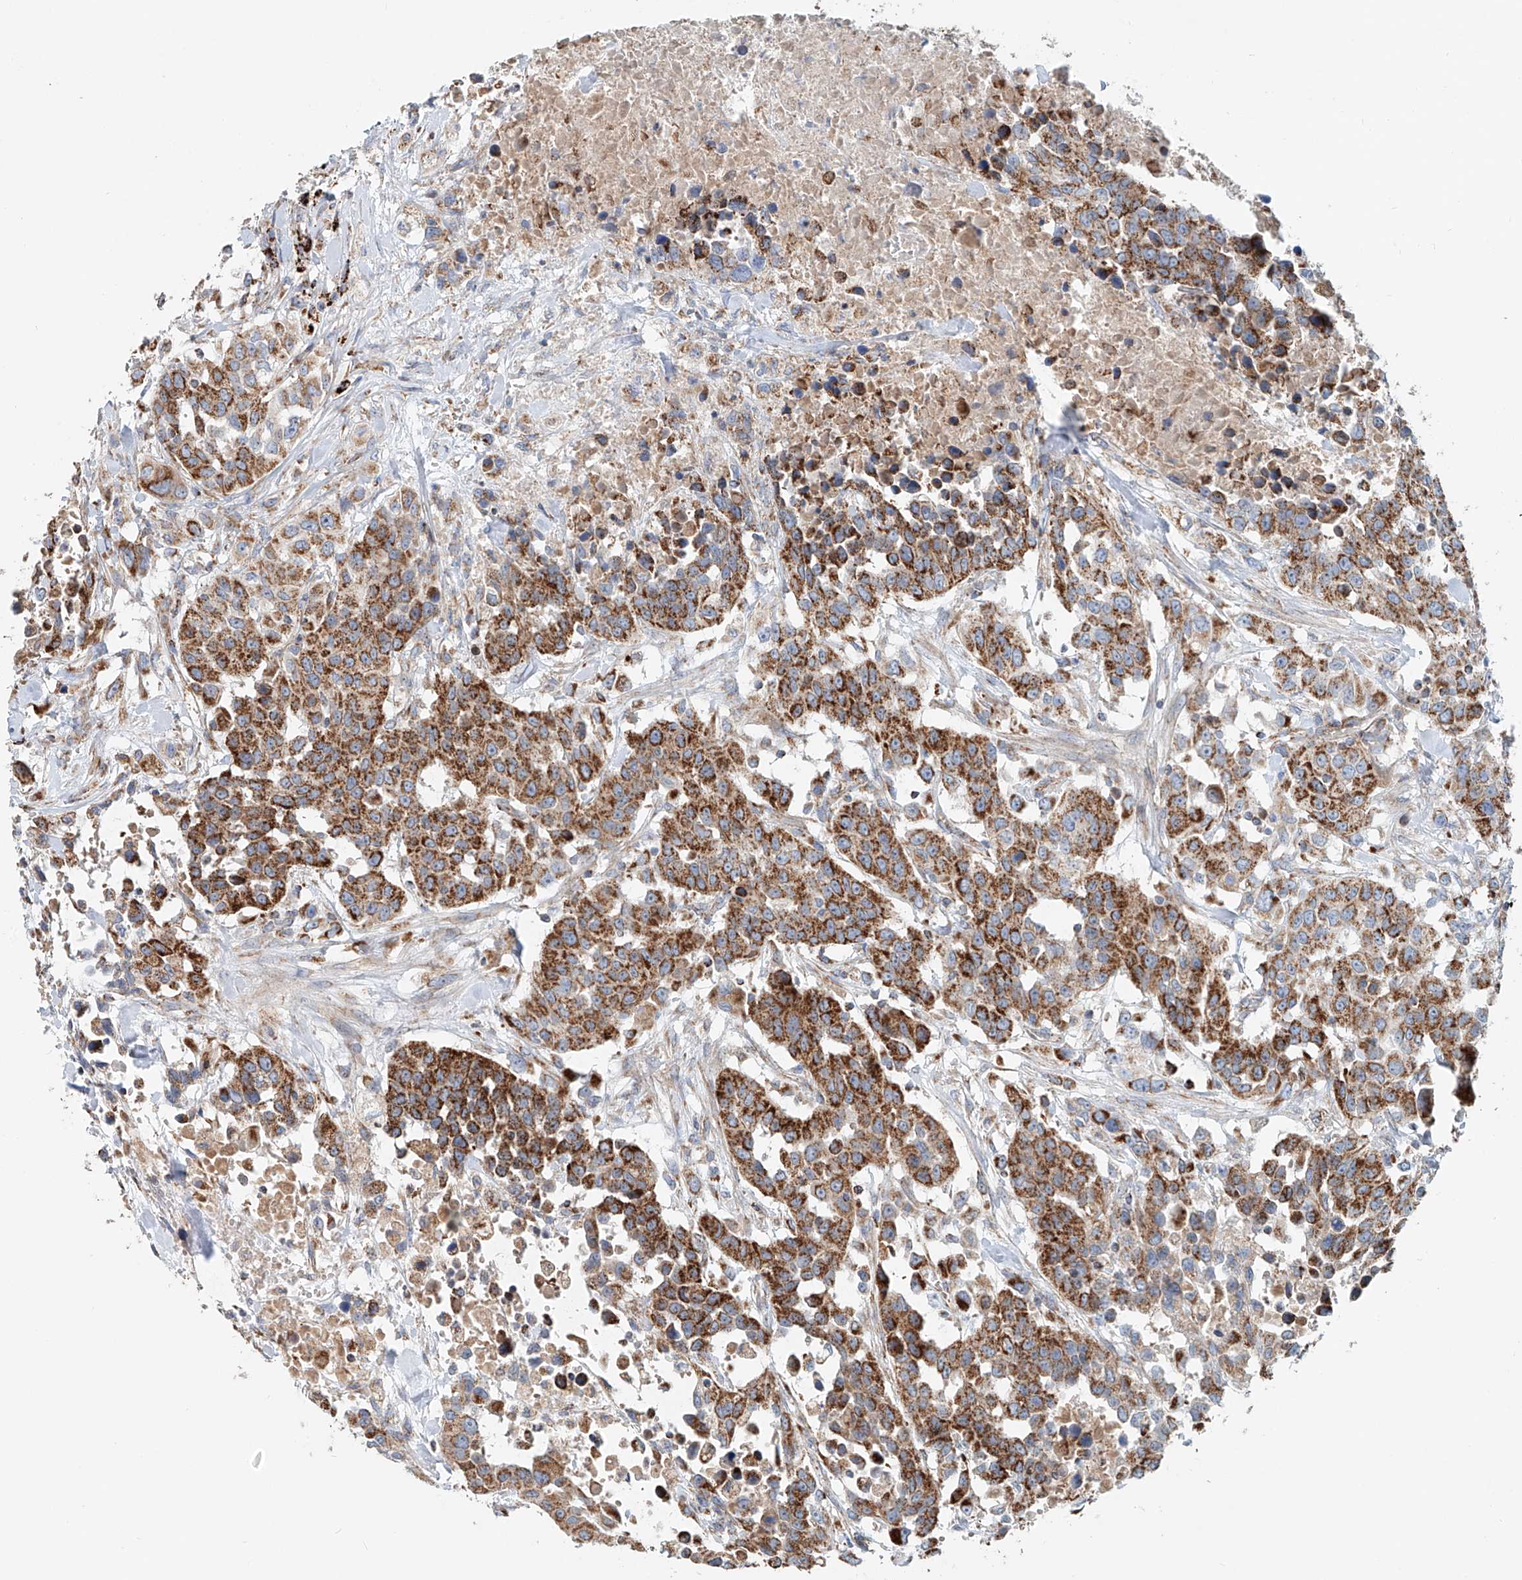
{"staining": {"intensity": "moderate", "quantity": ">75%", "location": "cytoplasmic/membranous"}, "tissue": "urothelial cancer", "cell_type": "Tumor cells", "image_type": "cancer", "snomed": [{"axis": "morphology", "description": "Urothelial carcinoma, High grade"}, {"axis": "topography", "description": "Urinary bladder"}], "caption": "Tumor cells show medium levels of moderate cytoplasmic/membranous staining in approximately >75% of cells in human urothelial cancer.", "gene": "CARD10", "patient": {"sex": "female", "age": 80}}